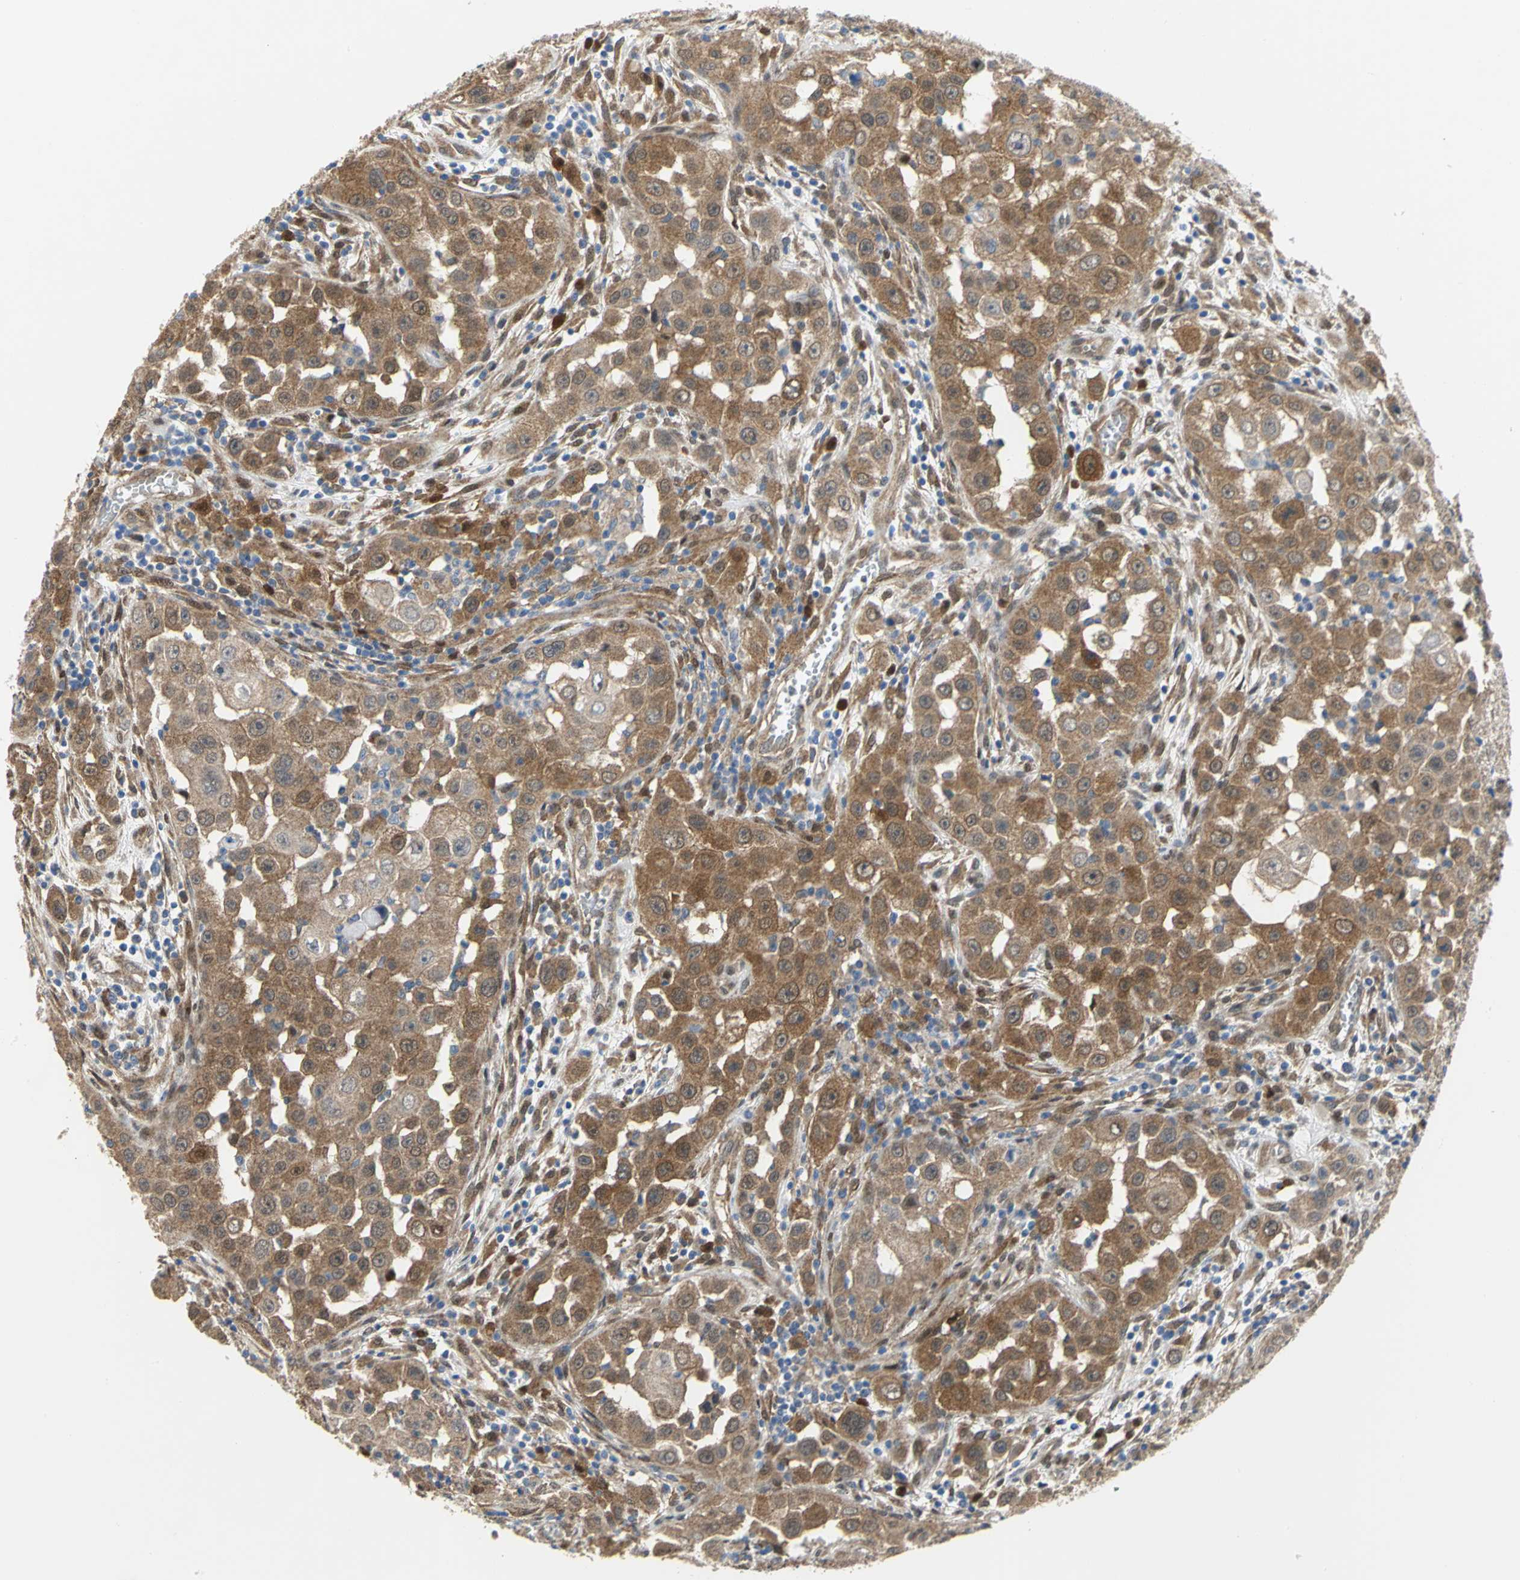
{"staining": {"intensity": "moderate", "quantity": ">75%", "location": "cytoplasmic/membranous"}, "tissue": "head and neck cancer", "cell_type": "Tumor cells", "image_type": "cancer", "snomed": [{"axis": "morphology", "description": "Carcinoma, NOS"}, {"axis": "topography", "description": "Head-Neck"}], "caption": "Head and neck carcinoma tissue shows moderate cytoplasmic/membranous staining in approximately >75% of tumor cells, visualized by immunohistochemistry.", "gene": "PGM3", "patient": {"sex": "male", "age": 87}}